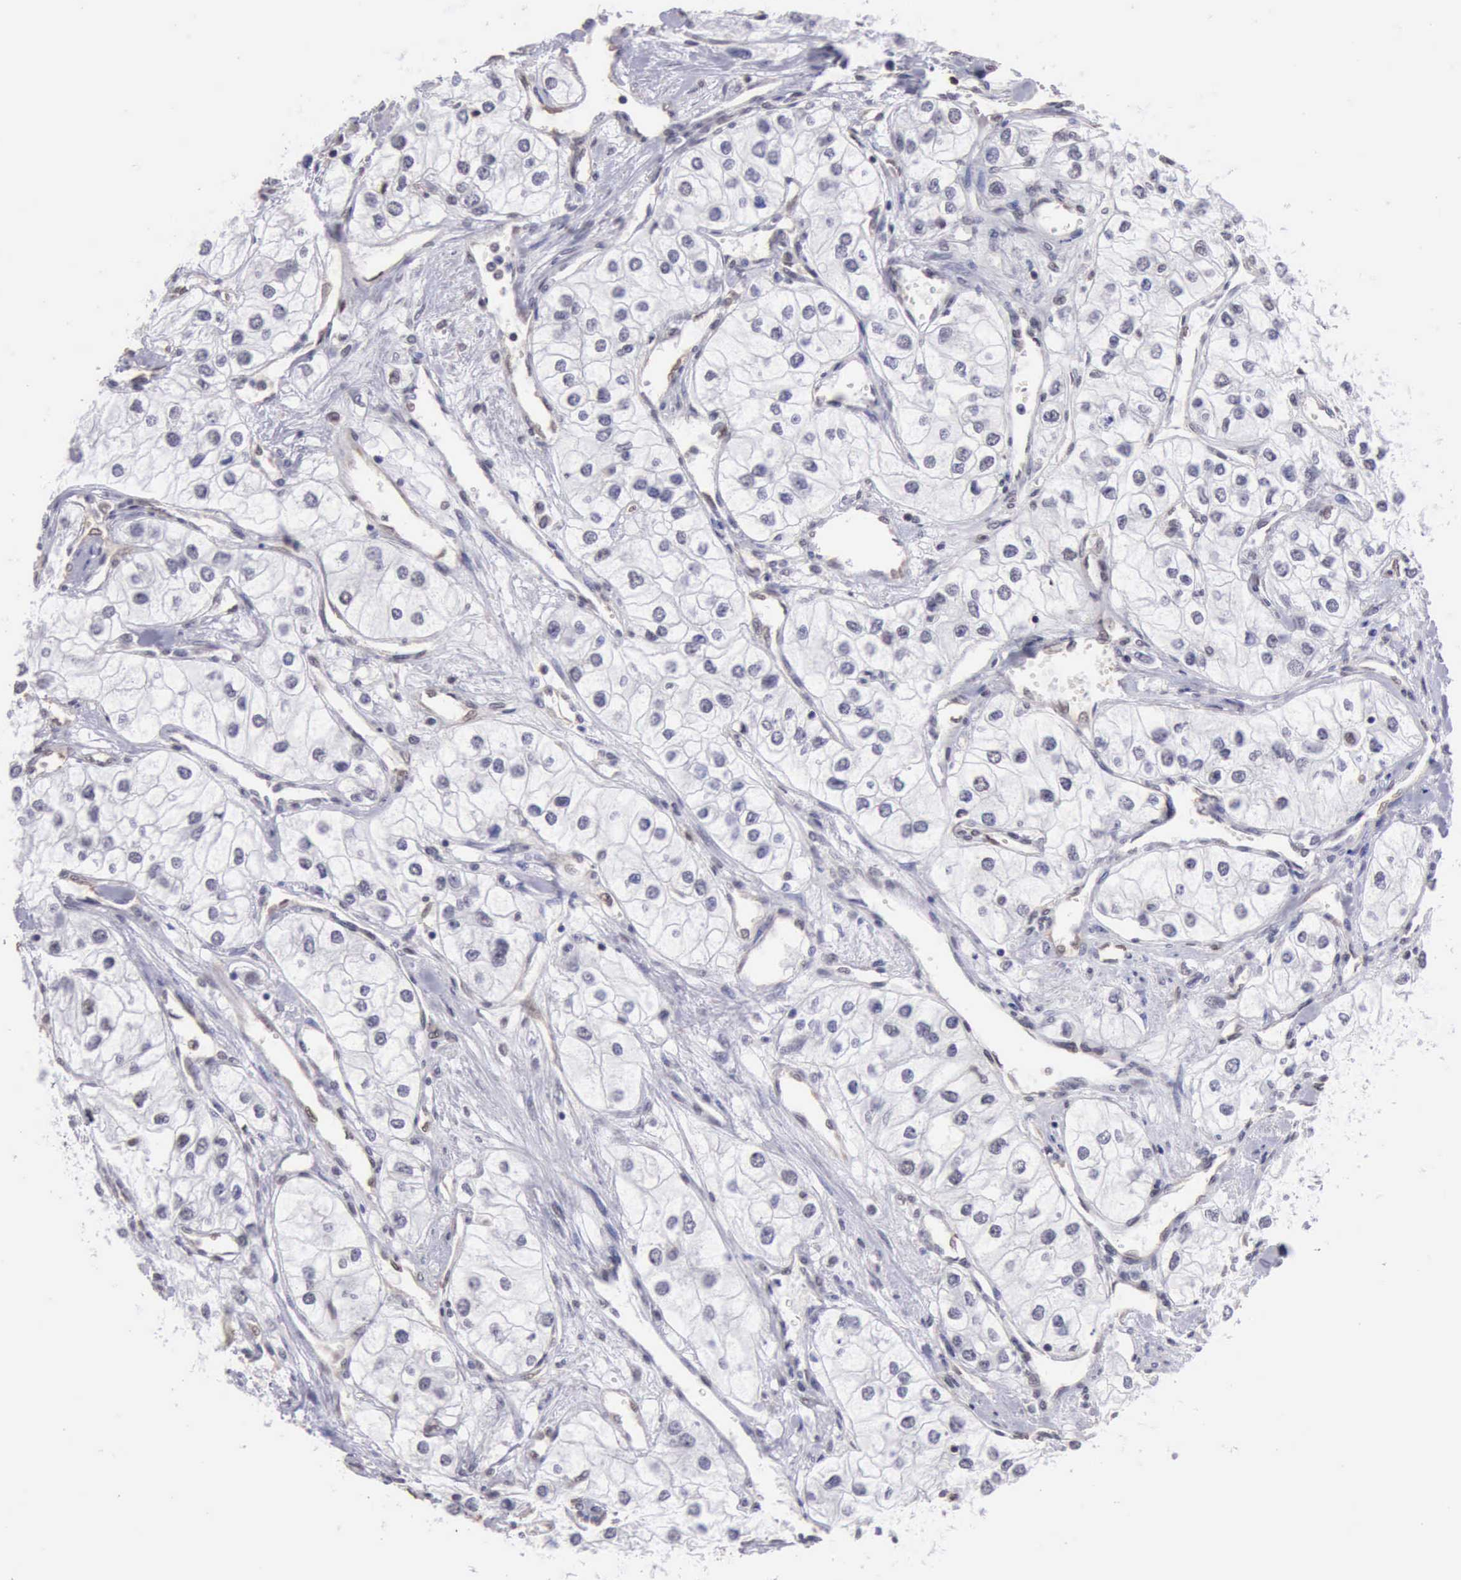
{"staining": {"intensity": "negative", "quantity": "none", "location": "none"}, "tissue": "renal cancer", "cell_type": "Tumor cells", "image_type": "cancer", "snomed": [{"axis": "morphology", "description": "Adenocarcinoma, NOS"}, {"axis": "topography", "description": "Kidney"}], "caption": "There is no significant expression in tumor cells of renal cancer.", "gene": "ERCC4", "patient": {"sex": "male", "age": 57}}